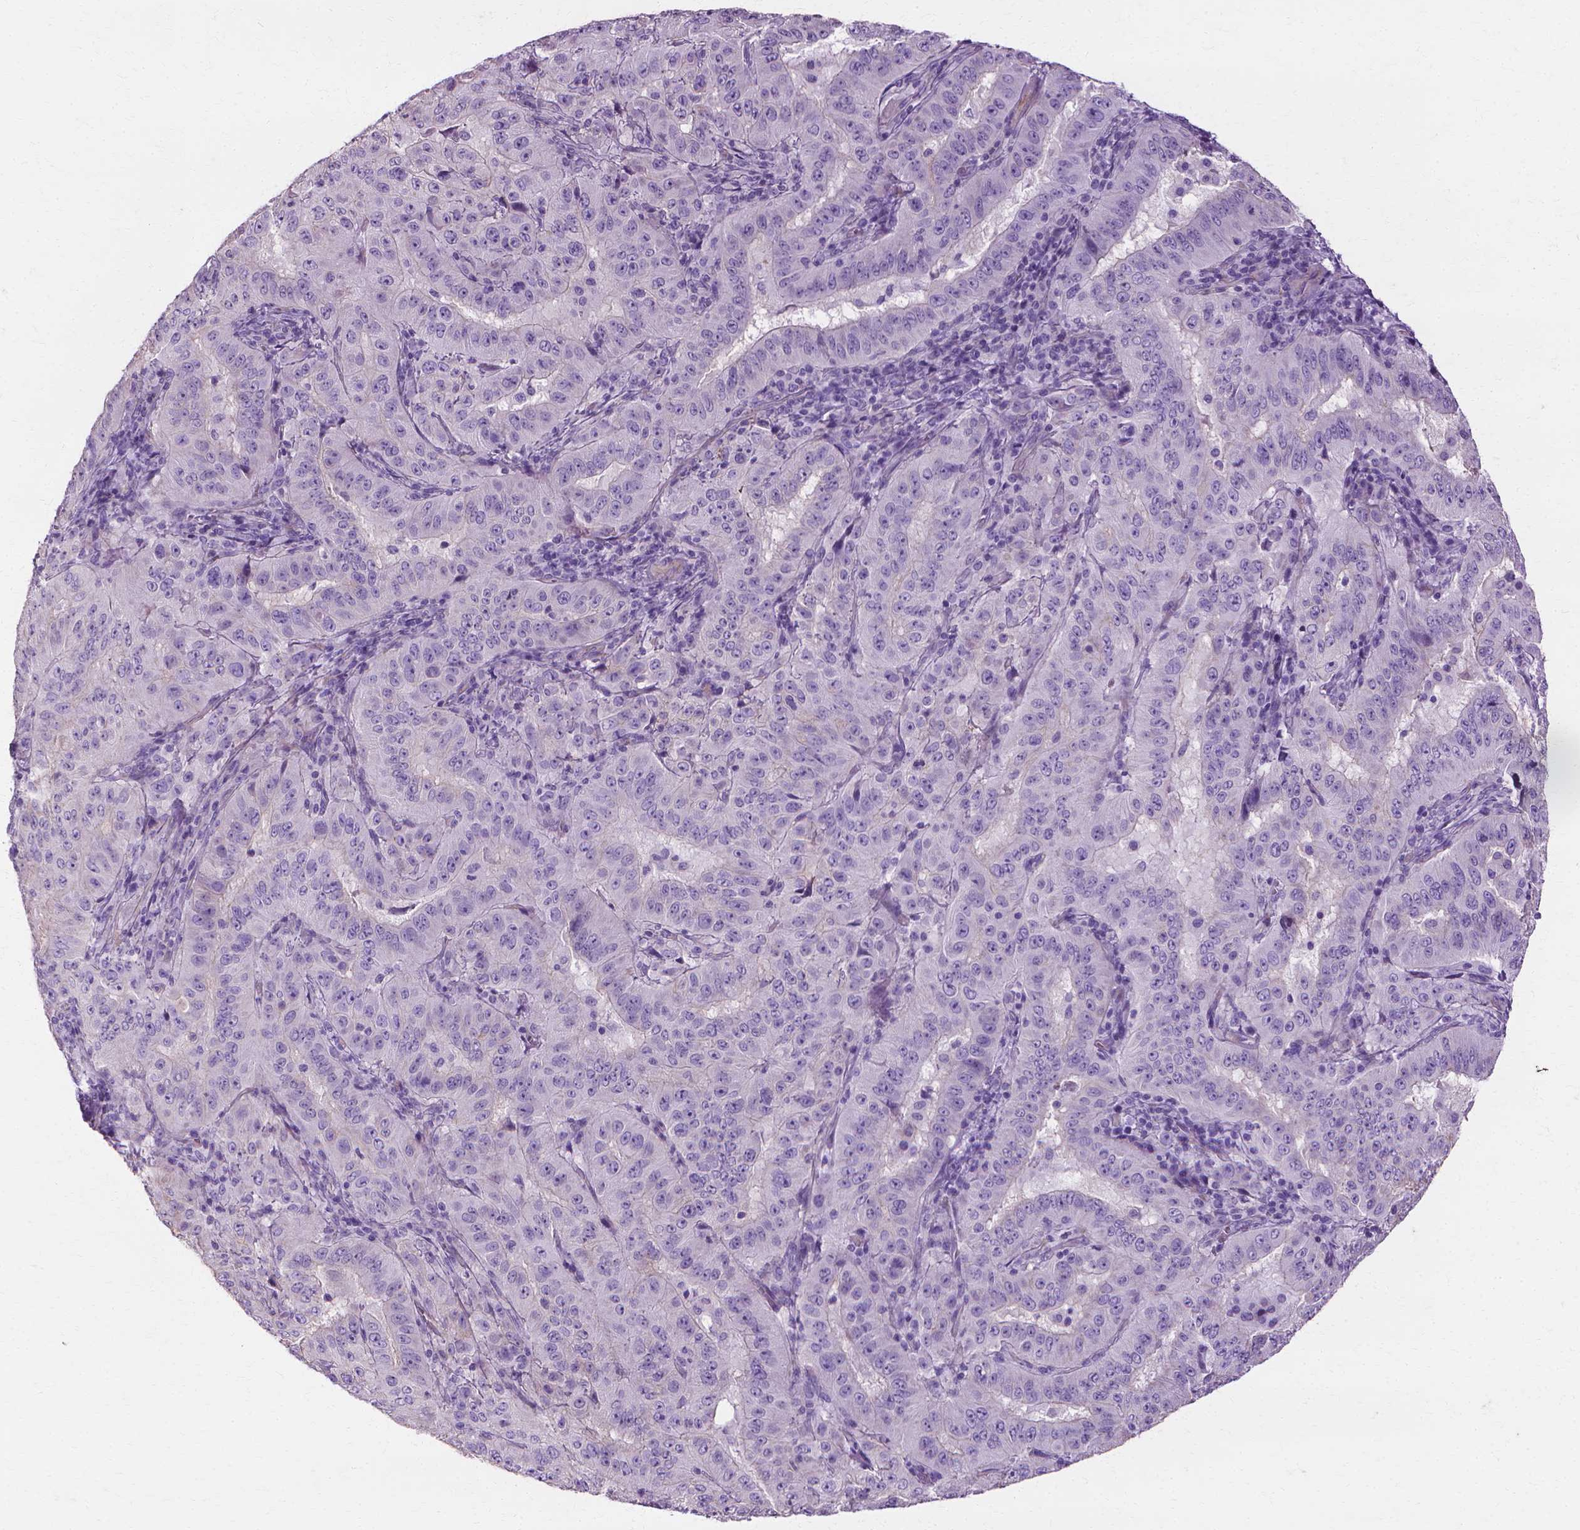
{"staining": {"intensity": "negative", "quantity": "none", "location": "none"}, "tissue": "pancreatic cancer", "cell_type": "Tumor cells", "image_type": "cancer", "snomed": [{"axis": "morphology", "description": "Adenocarcinoma, NOS"}, {"axis": "topography", "description": "Pancreas"}], "caption": "Protein analysis of pancreatic cancer displays no significant positivity in tumor cells.", "gene": "CFAP157", "patient": {"sex": "male", "age": 63}}